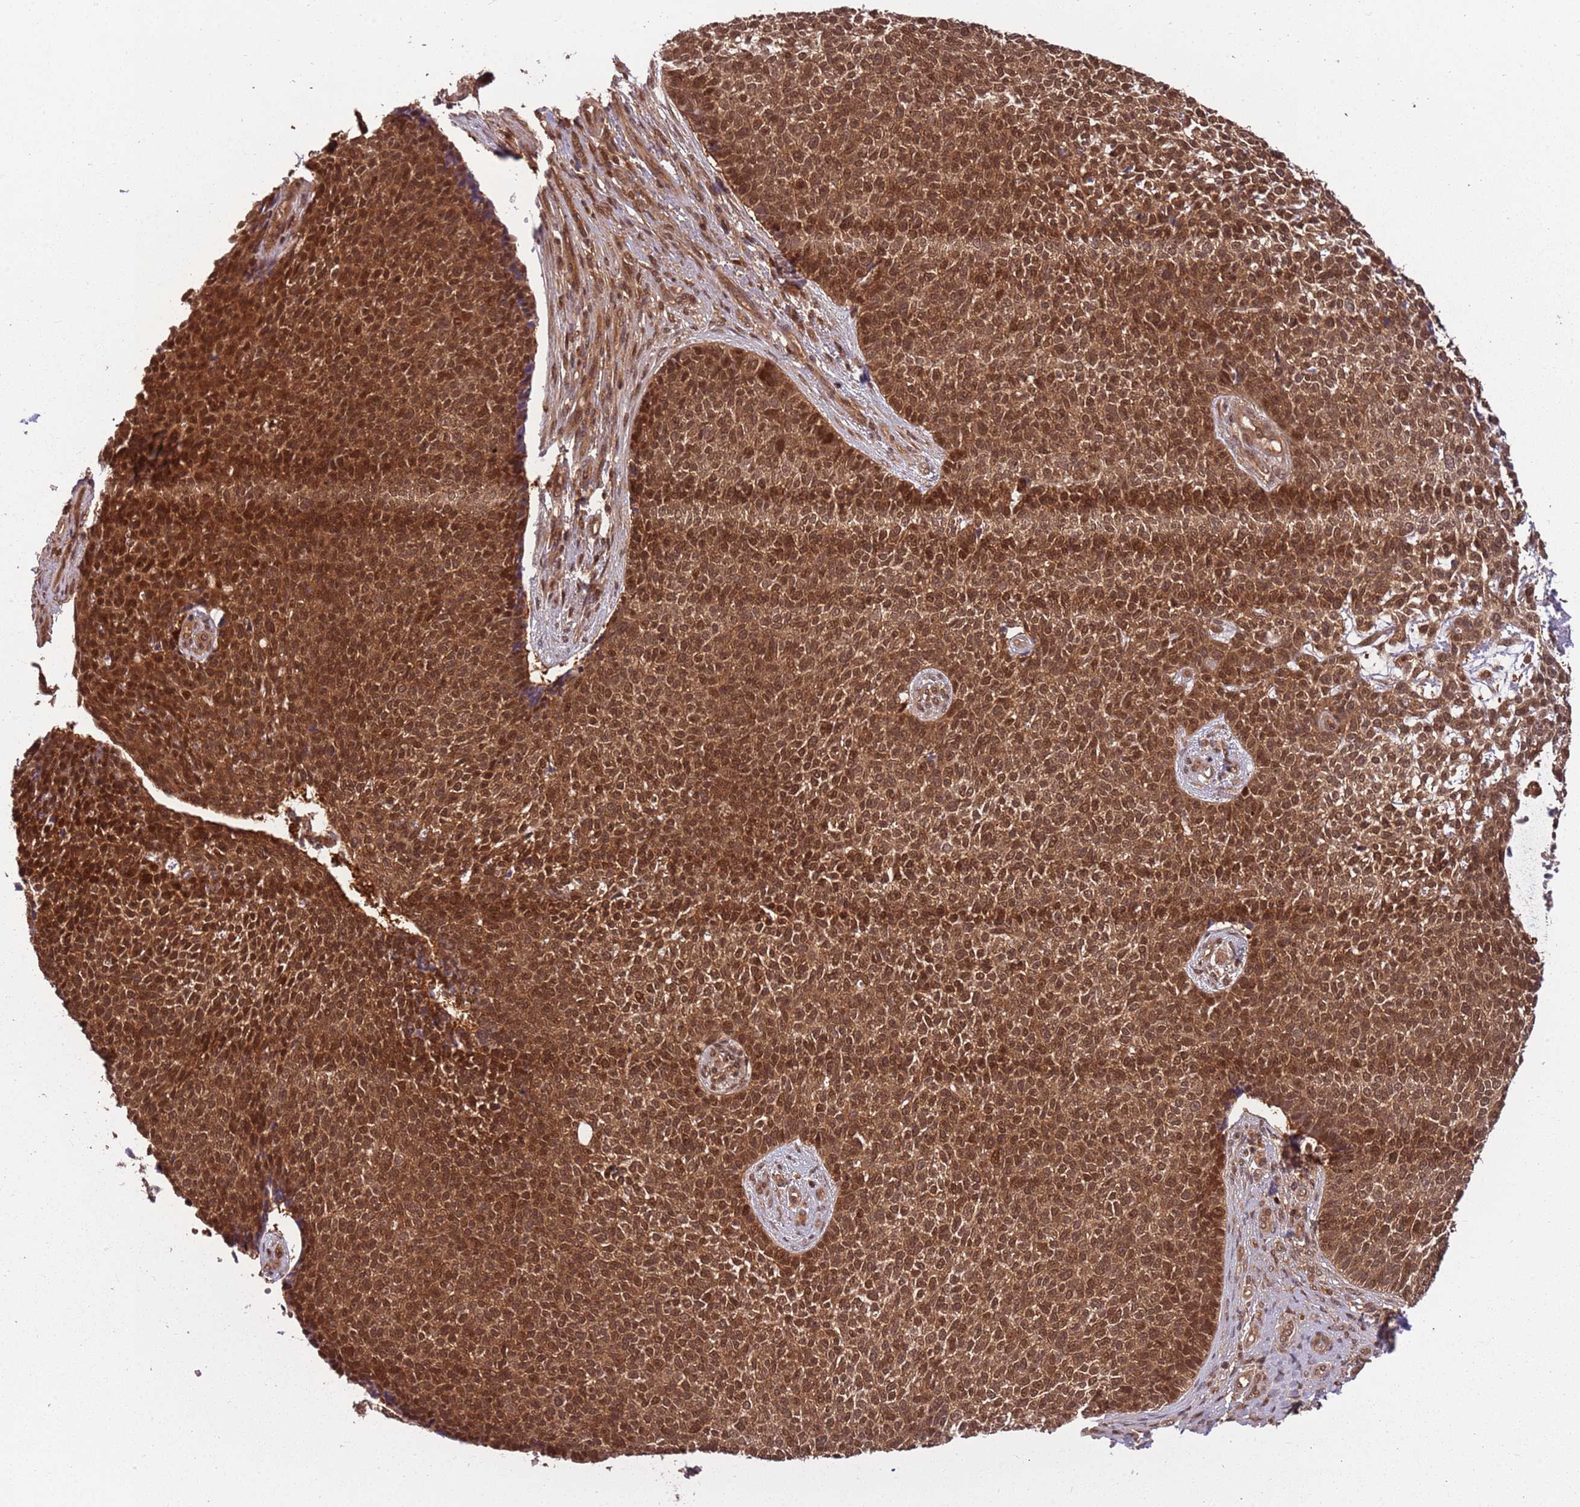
{"staining": {"intensity": "strong", "quantity": ">75%", "location": "cytoplasmic/membranous,nuclear"}, "tissue": "skin cancer", "cell_type": "Tumor cells", "image_type": "cancer", "snomed": [{"axis": "morphology", "description": "Basal cell carcinoma"}, {"axis": "topography", "description": "Skin"}], "caption": "A photomicrograph of skin cancer (basal cell carcinoma) stained for a protein demonstrates strong cytoplasmic/membranous and nuclear brown staining in tumor cells.", "gene": "PGLS", "patient": {"sex": "female", "age": 84}}